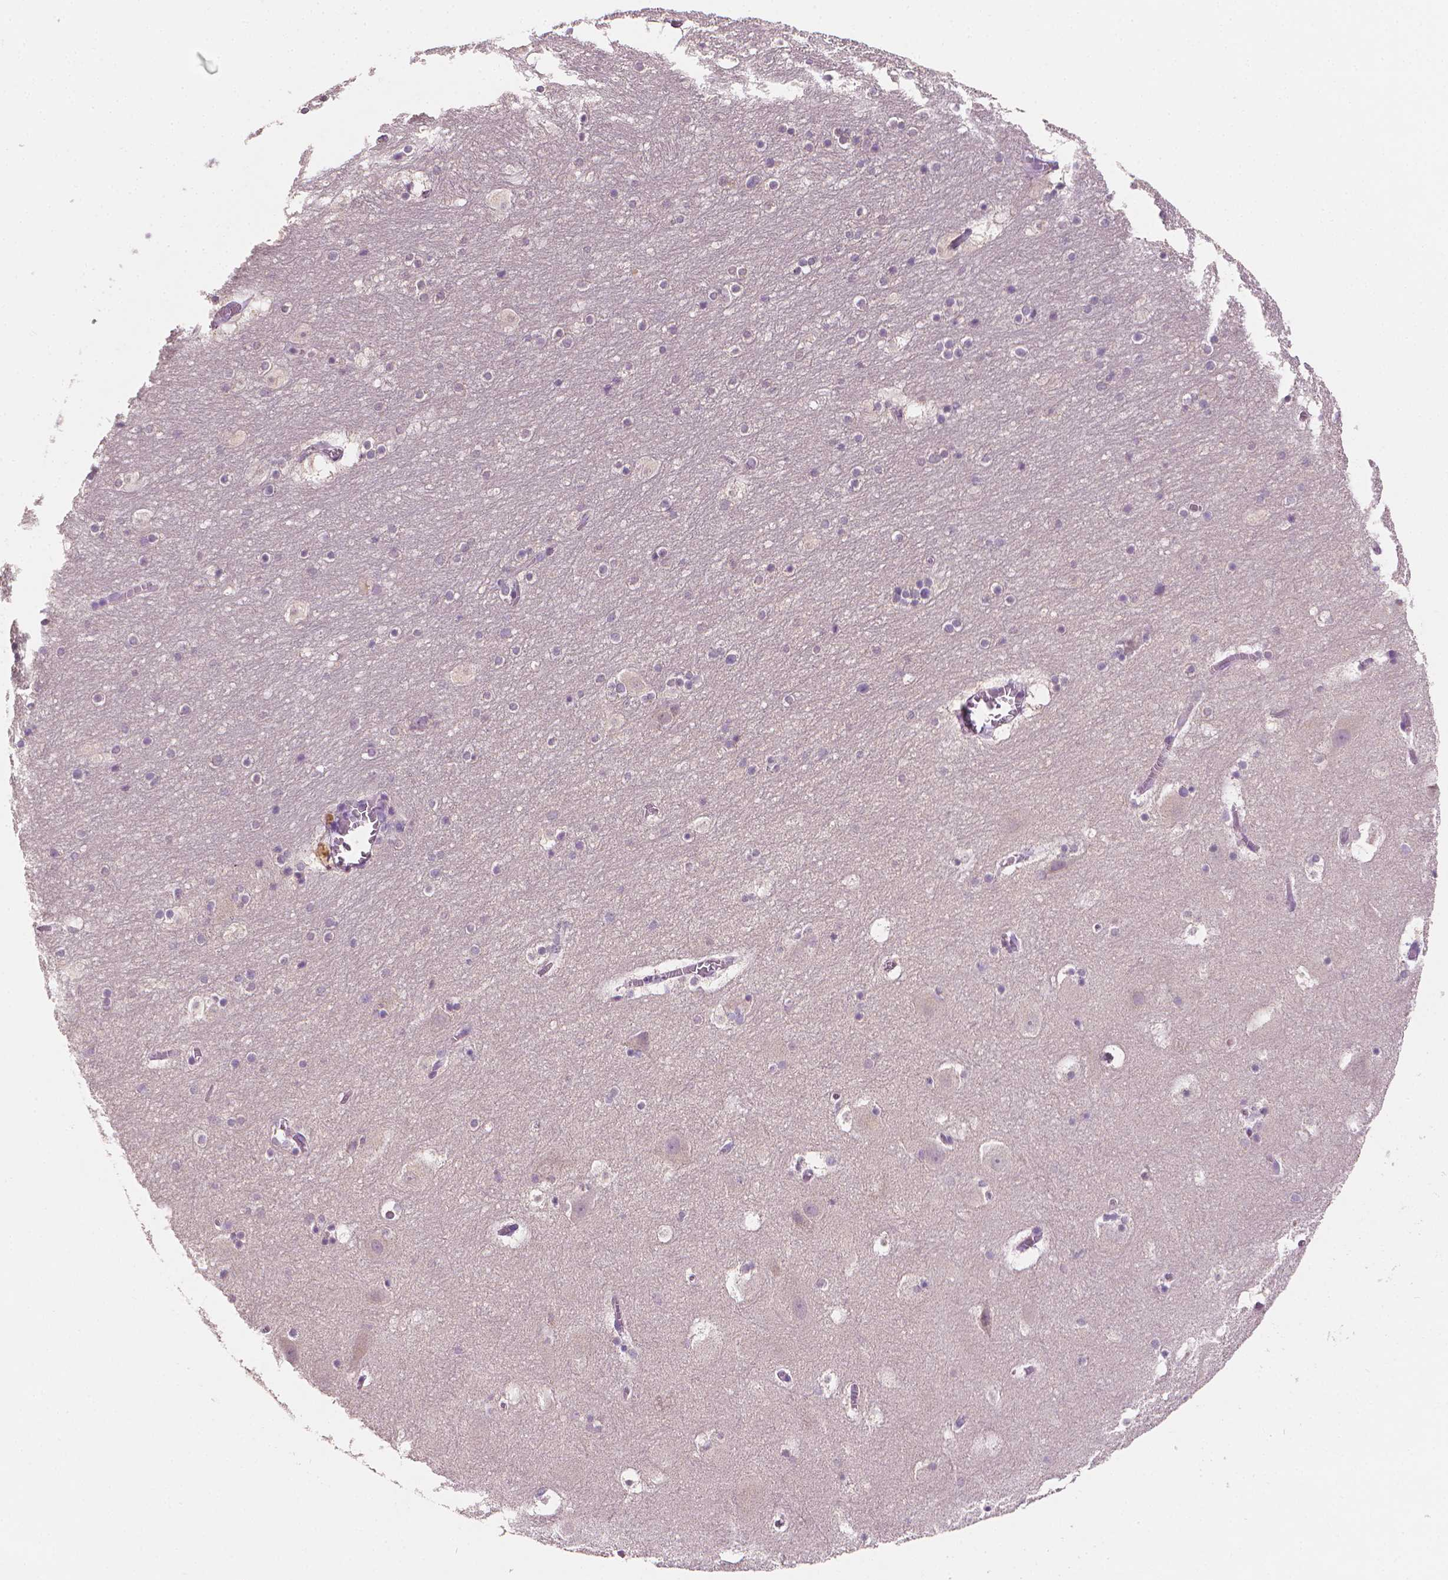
{"staining": {"intensity": "negative", "quantity": "none", "location": "none"}, "tissue": "hippocampus", "cell_type": "Glial cells", "image_type": "normal", "snomed": [{"axis": "morphology", "description": "Normal tissue, NOS"}, {"axis": "topography", "description": "Hippocampus"}], "caption": "Image shows no significant protein positivity in glial cells of normal hippocampus.", "gene": "FASN", "patient": {"sex": "male", "age": 45}}